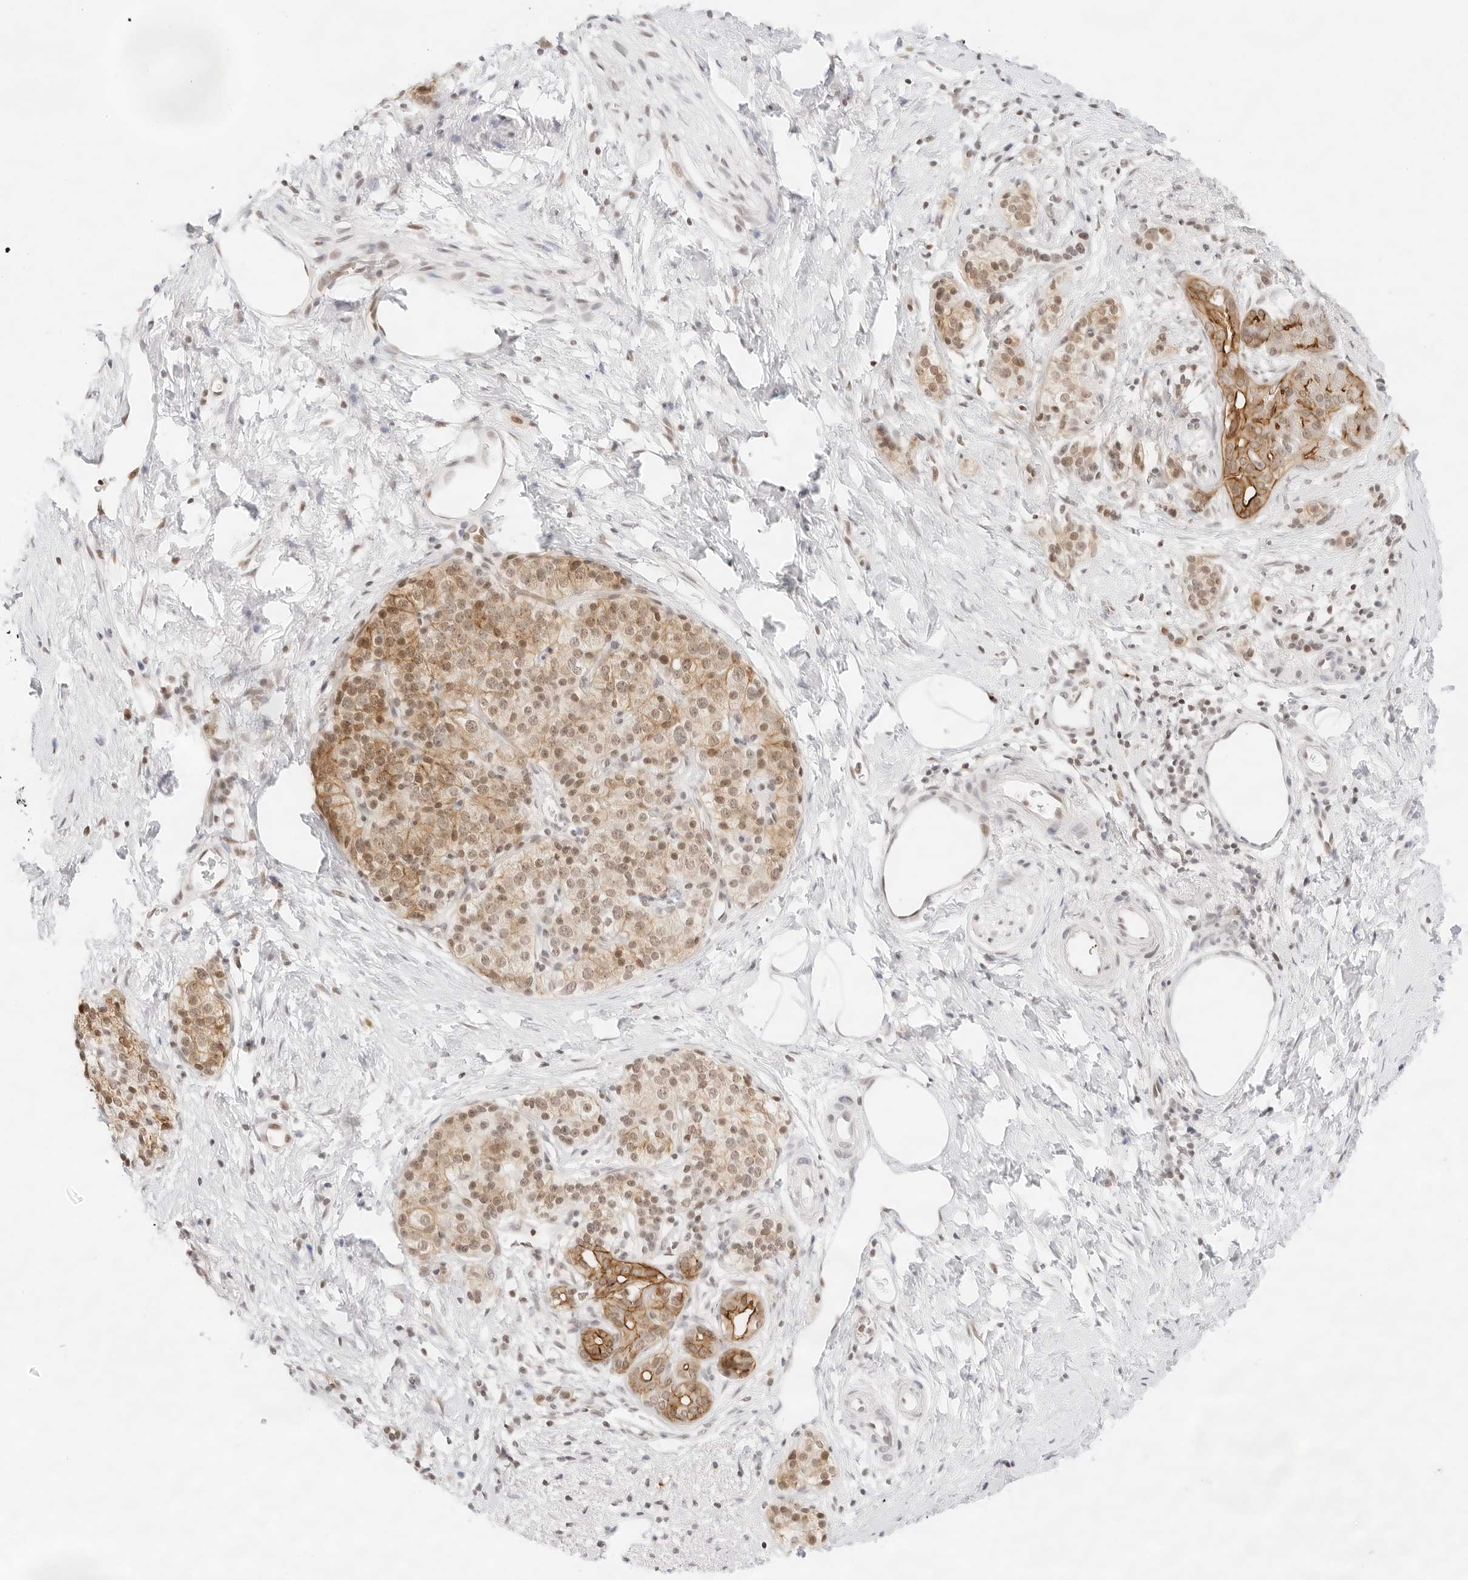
{"staining": {"intensity": "moderate", "quantity": "25%-75%", "location": "cytoplasmic/membranous"}, "tissue": "pancreatic cancer", "cell_type": "Tumor cells", "image_type": "cancer", "snomed": [{"axis": "morphology", "description": "Adenocarcinoma, NOS"}, {"axis": "topography", "description": "Pancreas"}], "caption": "Pancreatic cancer stained for a protein reveals moderate cytoplasmic/membranous positivity in tumor cells. Nuclei are stained in blue.", "gene": "GNAS", "patient": {"sex": "male", "age": 50}}